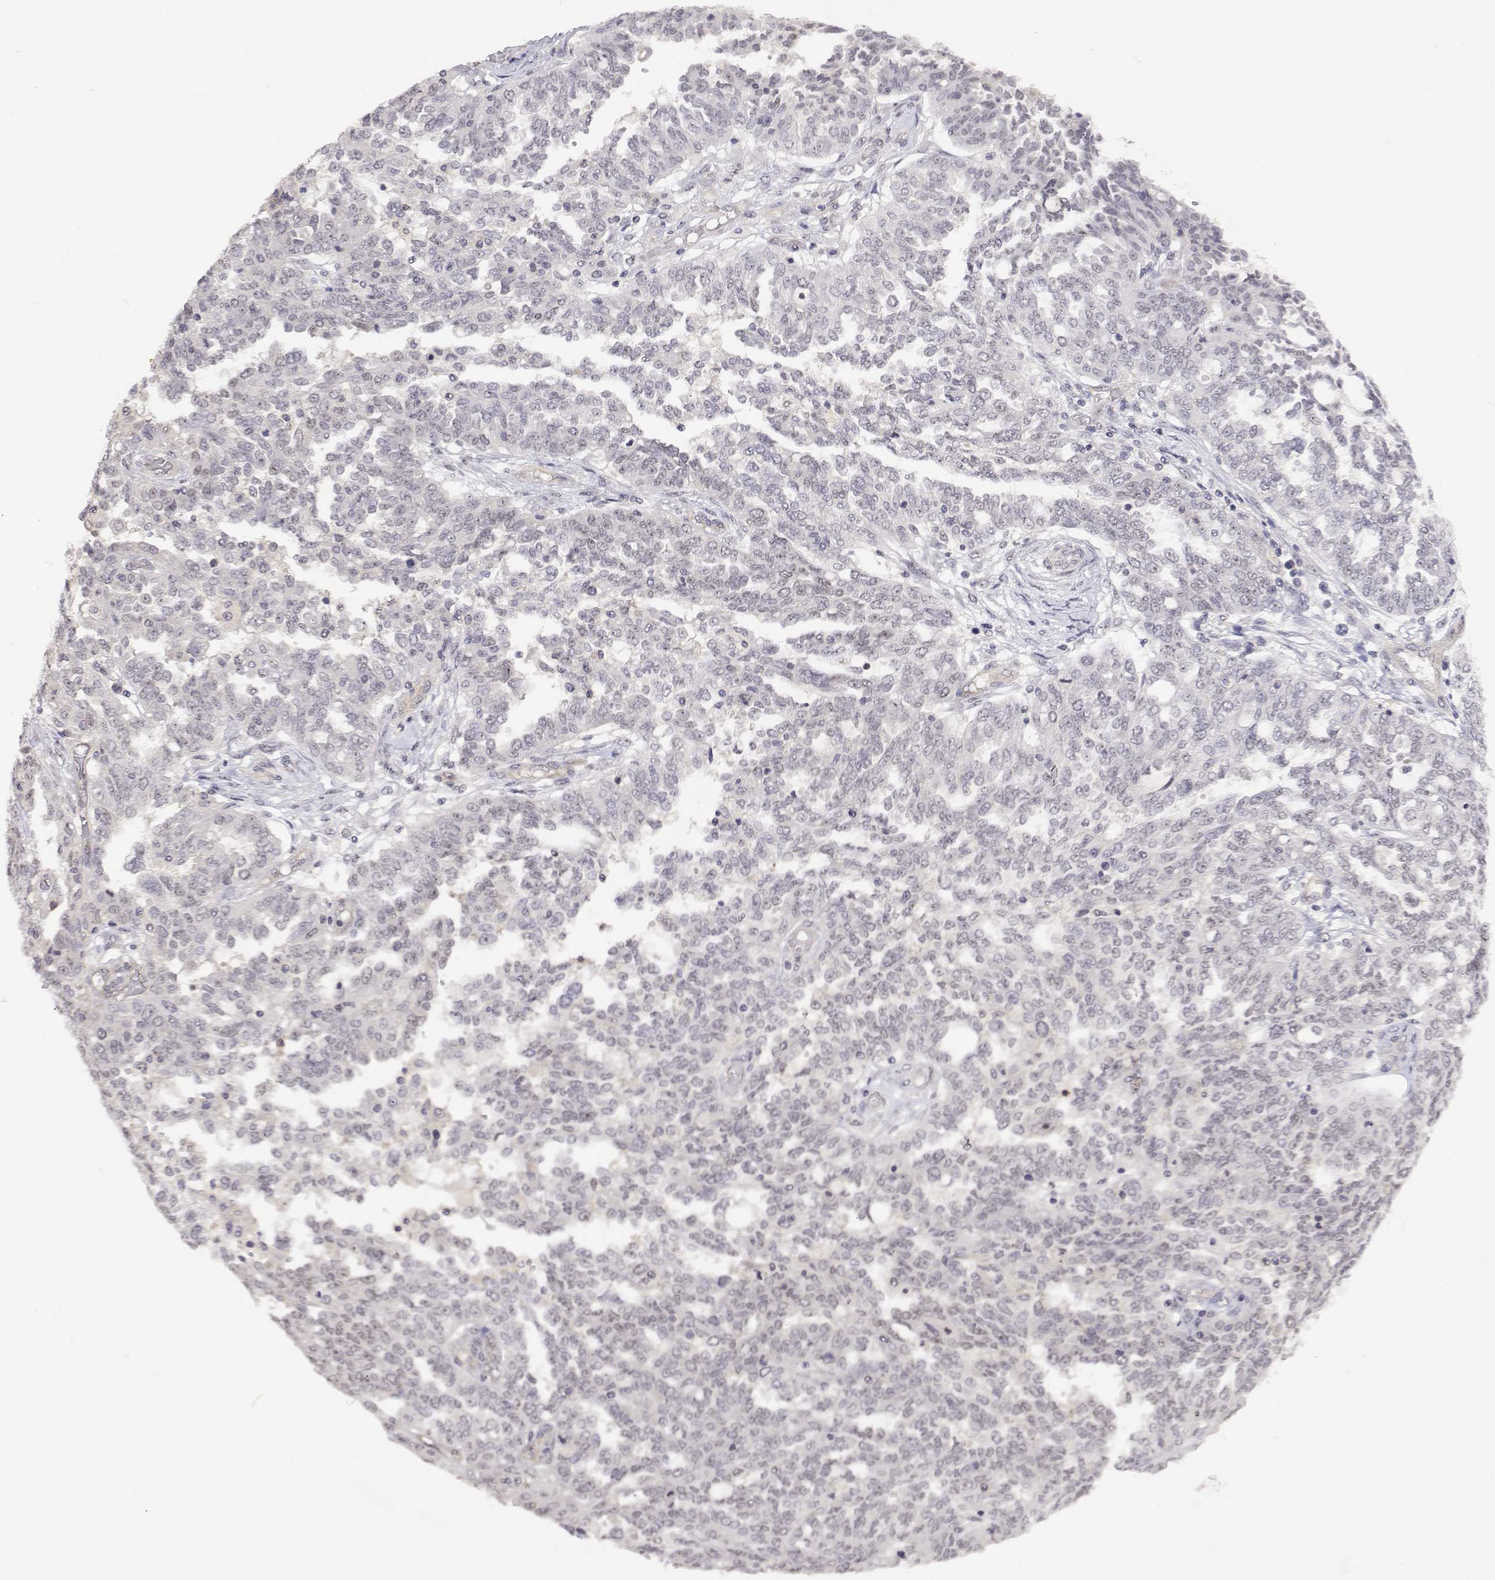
{"staining": {"intensity": "negative", "quantity": "none", "location": "none"}, "tissue": "ovarian cancer", "cell_type": "Tumor cells", "image_type": "cancer", "snomed": [{"axis": "morphology", "description": "Cystadenocarcinoma, serous, NOS"}, {"axis": "topography", "description": "Ovary"}], "caption": "Immunohistochemical staining of serous cystadenocarcinoma (ovarian) reveals no significant positivity in tumor cells.", "gene": "NHP2", "patient": {"sex": "female", "age": 67}}